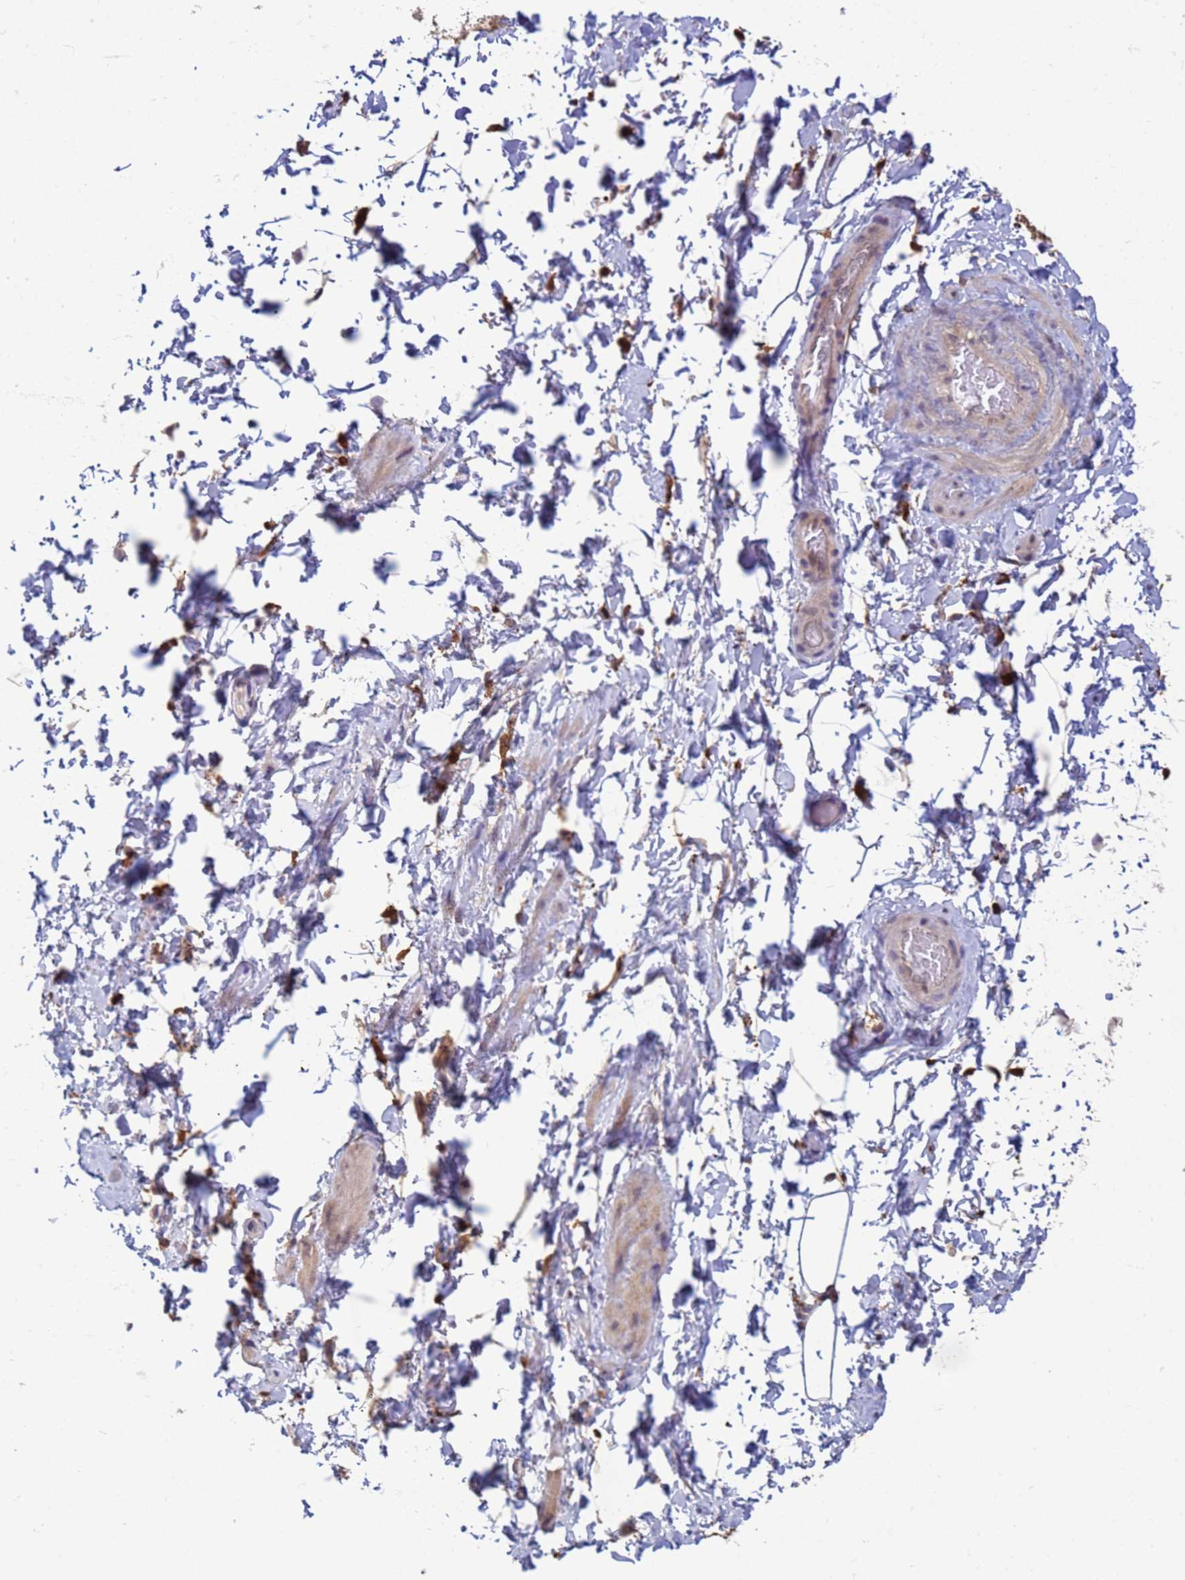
{"staining": {"intensity": "negative", "quantity": "none", "location": "none"}, "tissue": "adipose tissue", "cell_type": "Adipocytes", "image_type": "normal", "snomed": [{"axis": "morphology", "description": "Normal tissue, NOS"}, {"axis": "topography", "description": "Soft tissue"}, {"axis": "topography", "description": "Vascular tissue"}], "caption": "IHC image of unremarkable adipose tissue: human adipose tissue stained with DAB (3,3'-diaminobenzidine) demonstrates no significant protein staining in adipocytes.", "gene": "NPEPPS", "patient": {"sex": "male", "age": 41}}